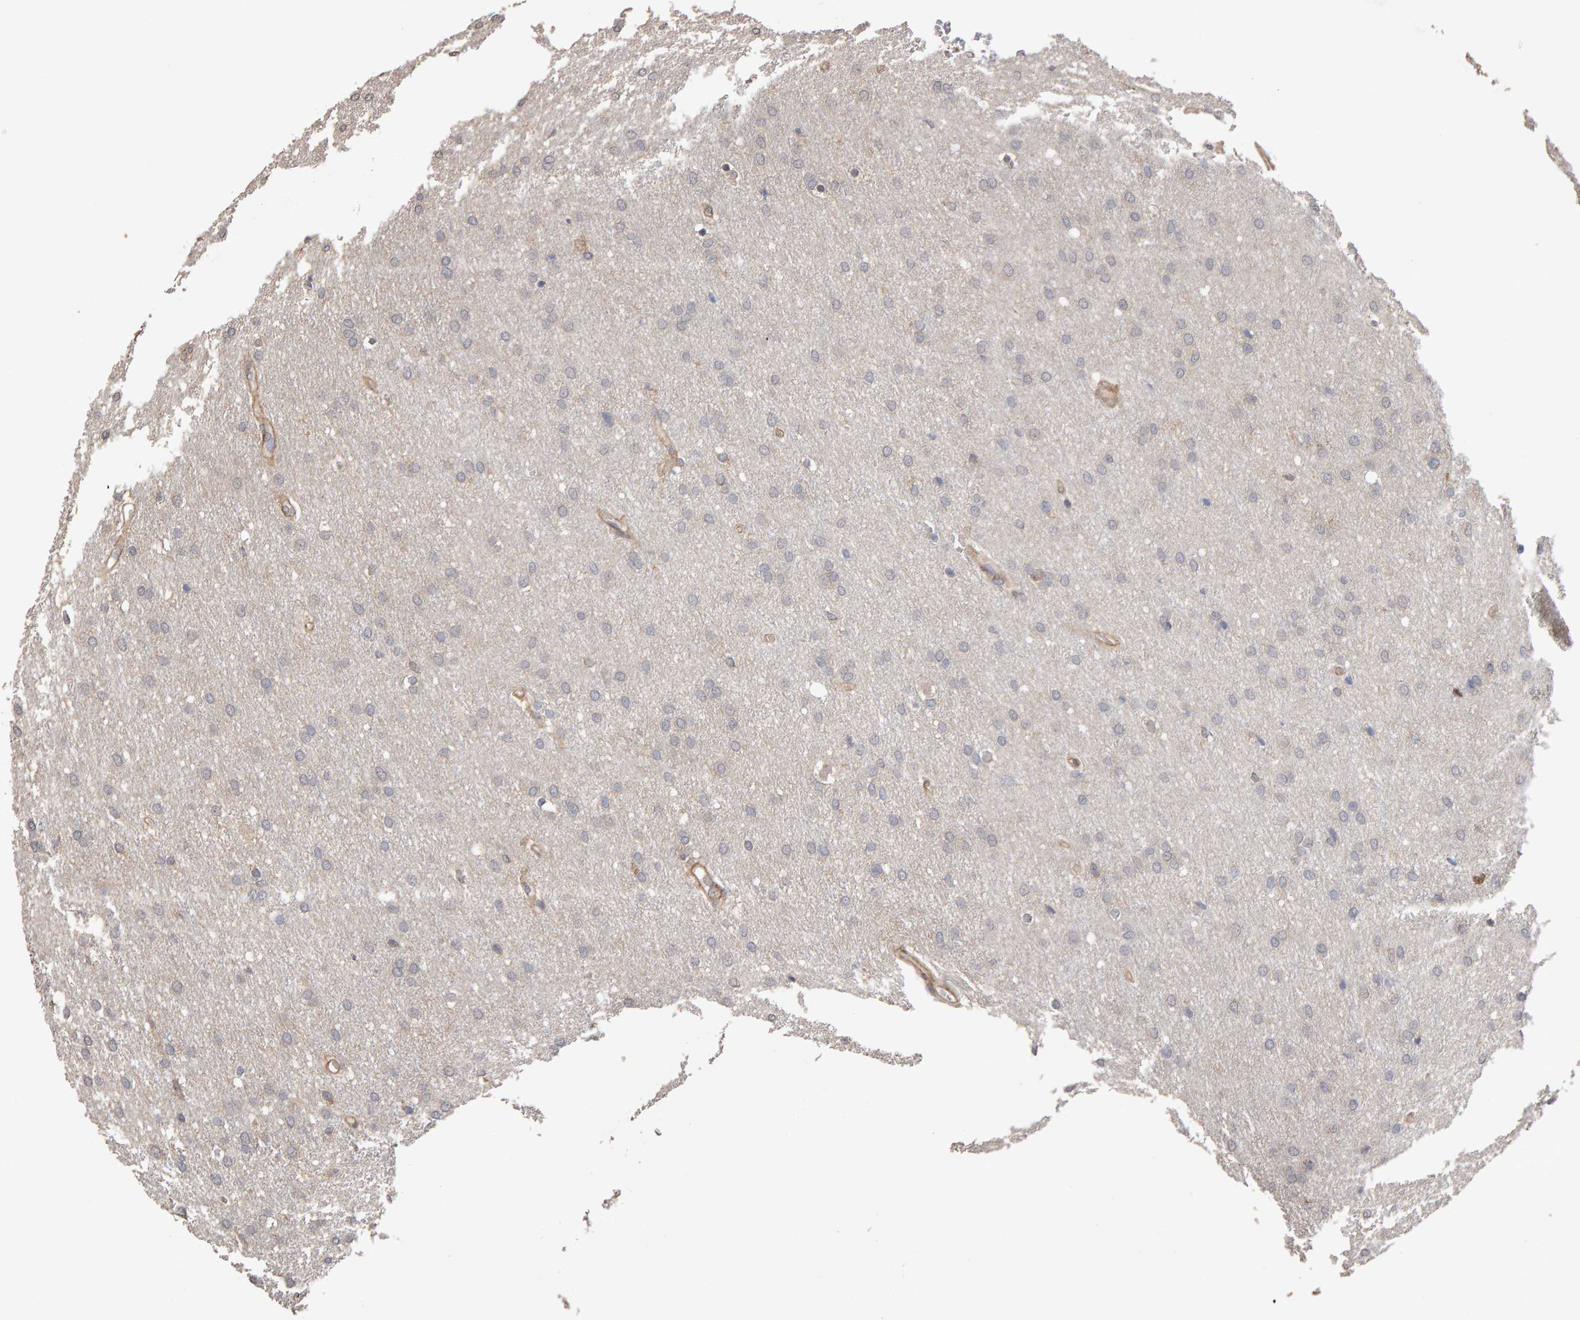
{"staining": {"intensity": "negative", "quantity": "none", "location": "none"}, "tissue": "glioma", "cell_type": "Tumor cells", "image_type": "cancer", "snomed": [{"axis": "morphology", "description": "Glioma, malignant, Low grade"}, {"axis": "topography", "description": "Brain"}], "caption": "IHC photomicrograph of neoplastic tissue: glioma stained with DAB (3,3'-diaminobenzidine) reveals no significant protein expression in tumor cells. (DAB immunohistochemistry (IHC) with hematoxylin counter stain).", "gene": "SCRIB", "patient": {"sex": "female", "age": 37}}